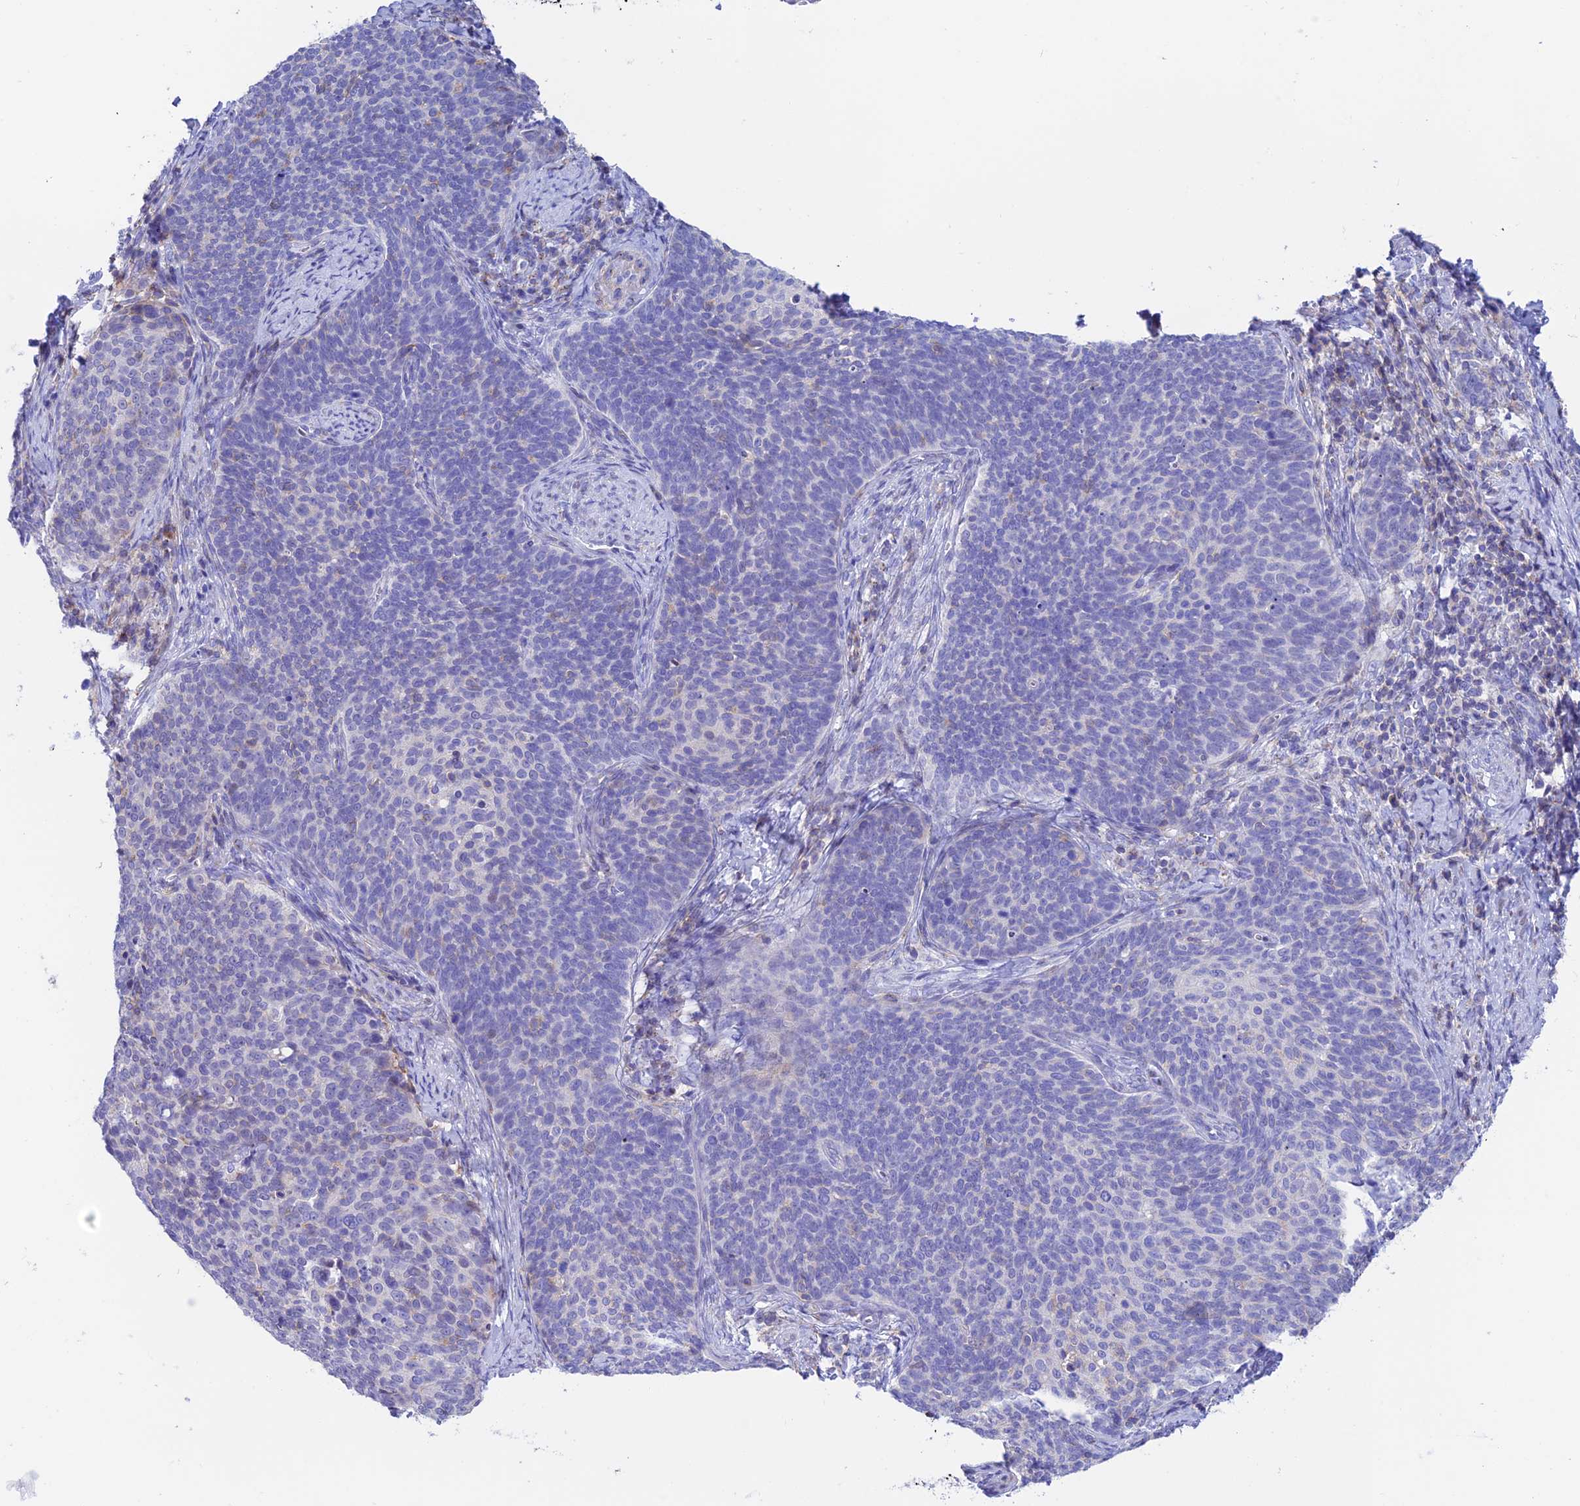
{"staining": {"intensity": "negative", "quantity": "none", "location": "none"}, "tissue": "cervical cancer", "cell_type": "Tumor cells", "image_type": "cancer", "snomed": [{"axis": "morphology", "description": "Normal tissue, NOS"}, {"axis": "morphology", "description": "Squamous cell carcinoma, NOS"}, {"axis": "topography", "description": "Cervix"}], "caption": "This is an immunohistochemistry histopathology image of cervical cancer. There is no expression in tumor cells.", "gene": "PRIM1", "patient": {"sex": "female", "age": 39}}